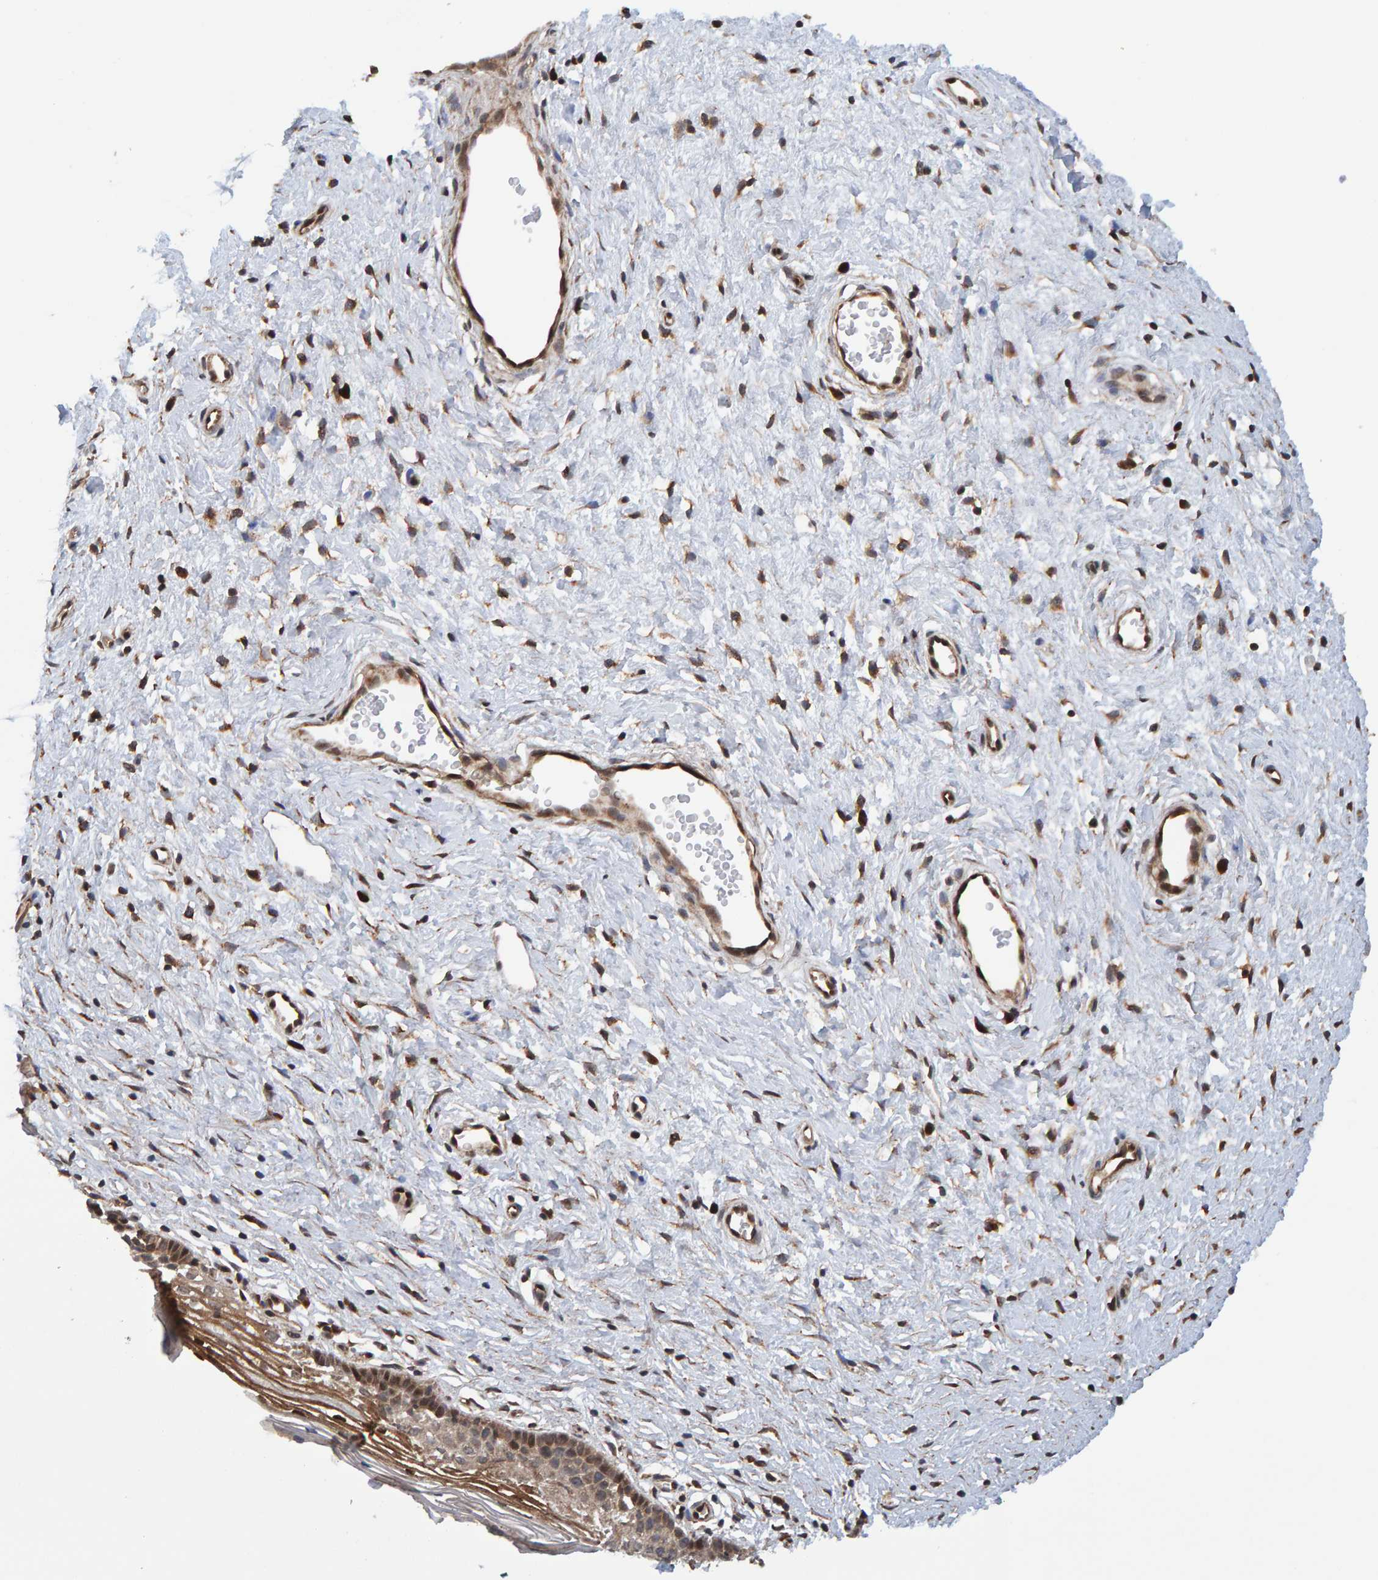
{"staining": {"intensity": "moderate", "quantity": ">75%", "location": "cytoplasmic/membranous"}, "tissue": "cervix", "cell_type": "Glandular cells", "image_type": "normal", "snomed": [{"axis": "morphology", "description": "Normal tissue, NOS"}, {"axis": "topography", "description": "Cervix"}], "caption": "Immunohistochemistry image of normal cervix stained for a protein (brown), which exhibits medium levels of moderate cytoplasmic/membranous positivity in approximately >75% of glandular cells.", "gene": "SCRN2", "patient": {"sex": "female", "age": 27}}